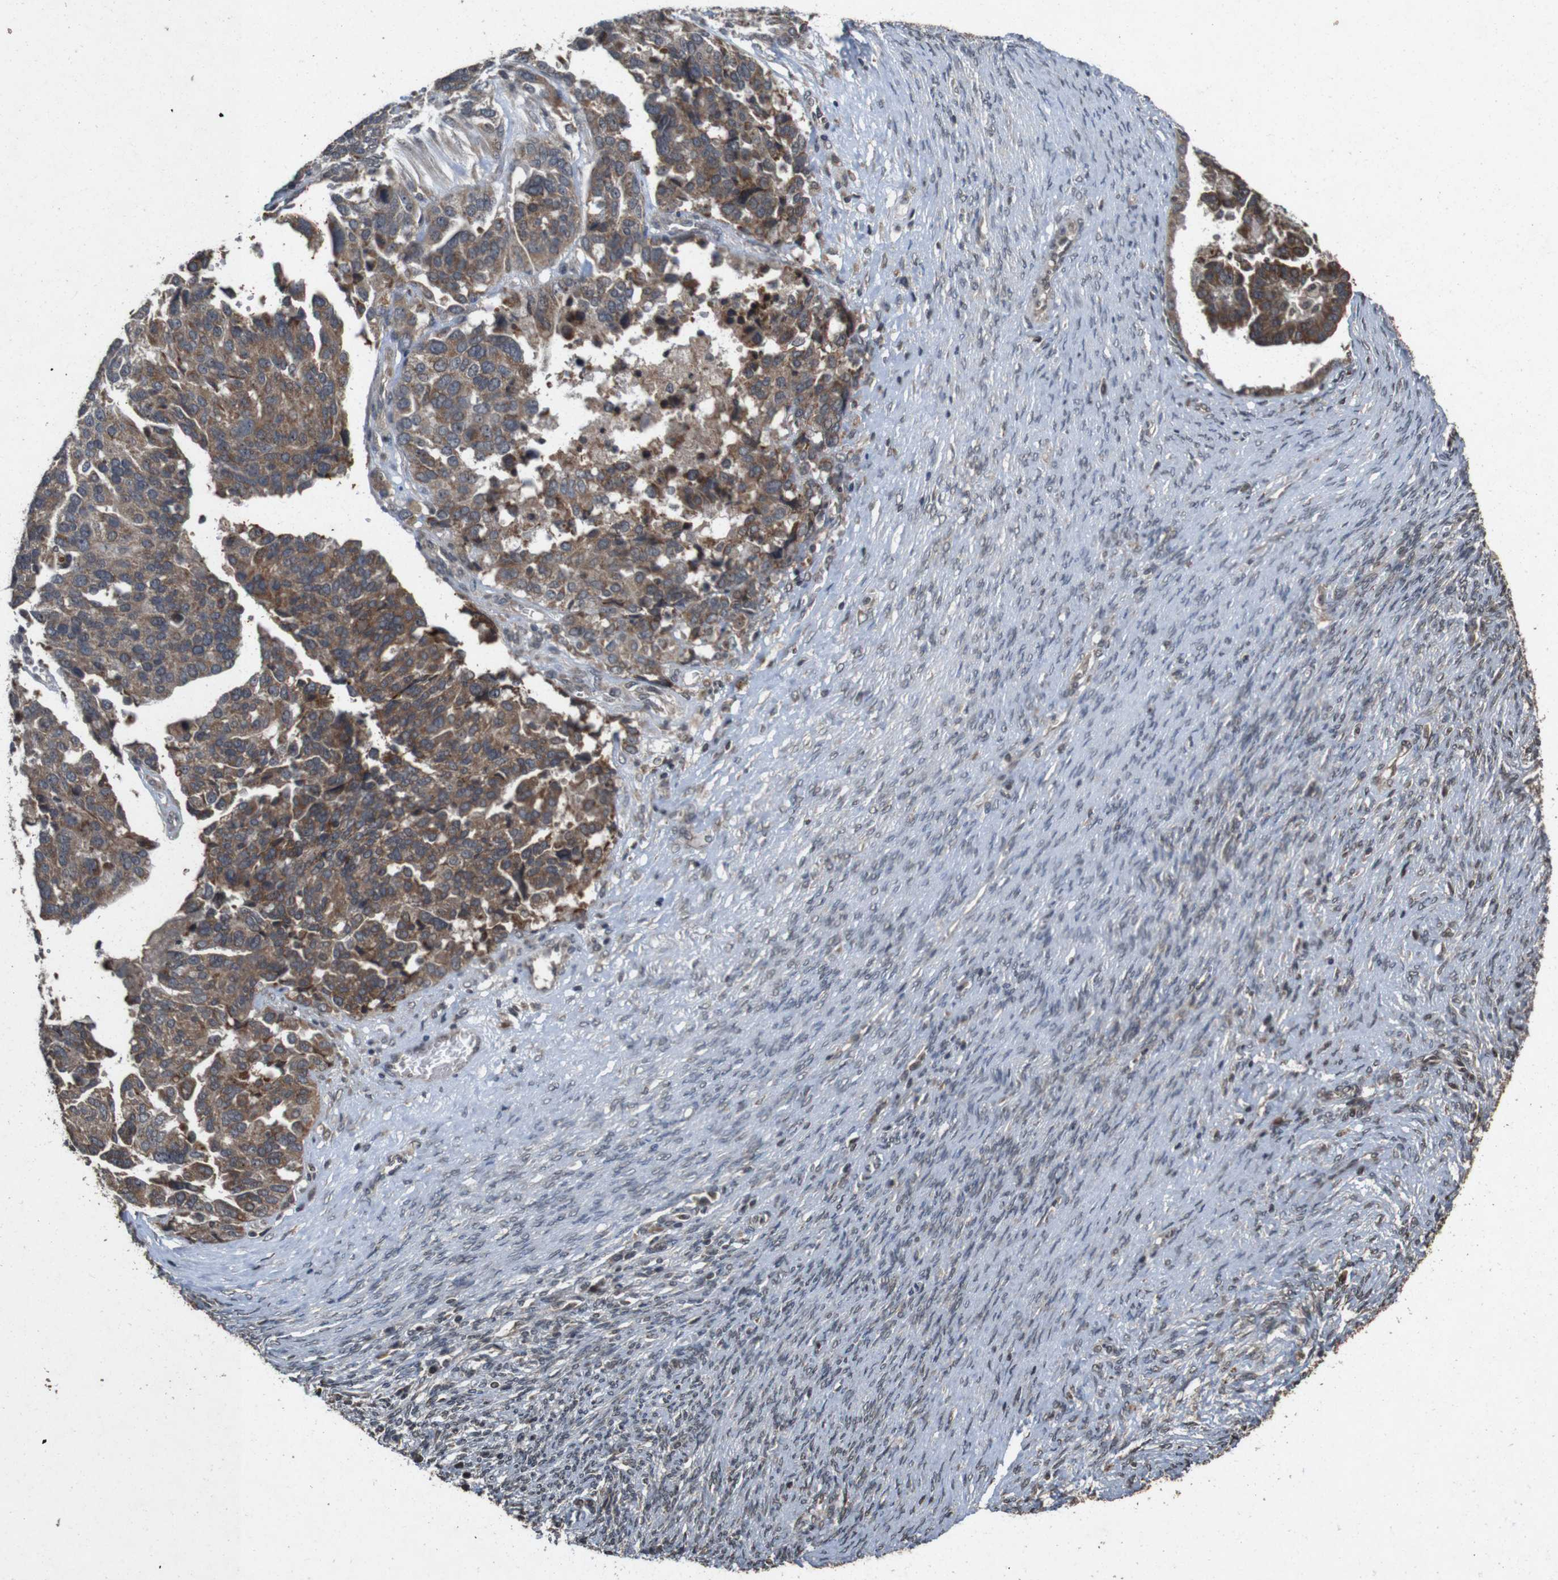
{"staining": {"intensity": "moderate", "quantity": "25%-75%", "location": "cytoplasmic/membranous"}, "tissue": "ovarian cancer", "cell_type": "Tumor cells", "image_type": "cancer", "snomed": [{"axis": "morphology", "description": "Cystadenocarcinoma, serous, NOS"}, {"axis": "topography", "description": "Ovary"}], "caption": "High-power microscopy captured an immunohistochemistry image of ovarian cancer (serous cystadenocarcinoma), revealing moderate cytoplasmic/membranous staining in about 25%-75% of tumor cells. (Stains: DAB (3,3'-diaminobenzidine) in brown, nuclei in blue, Microscopy: brightfield microscopy at high magnification).", "gene": "SORL1", "patient": {"sex": "female", "age": 44}}